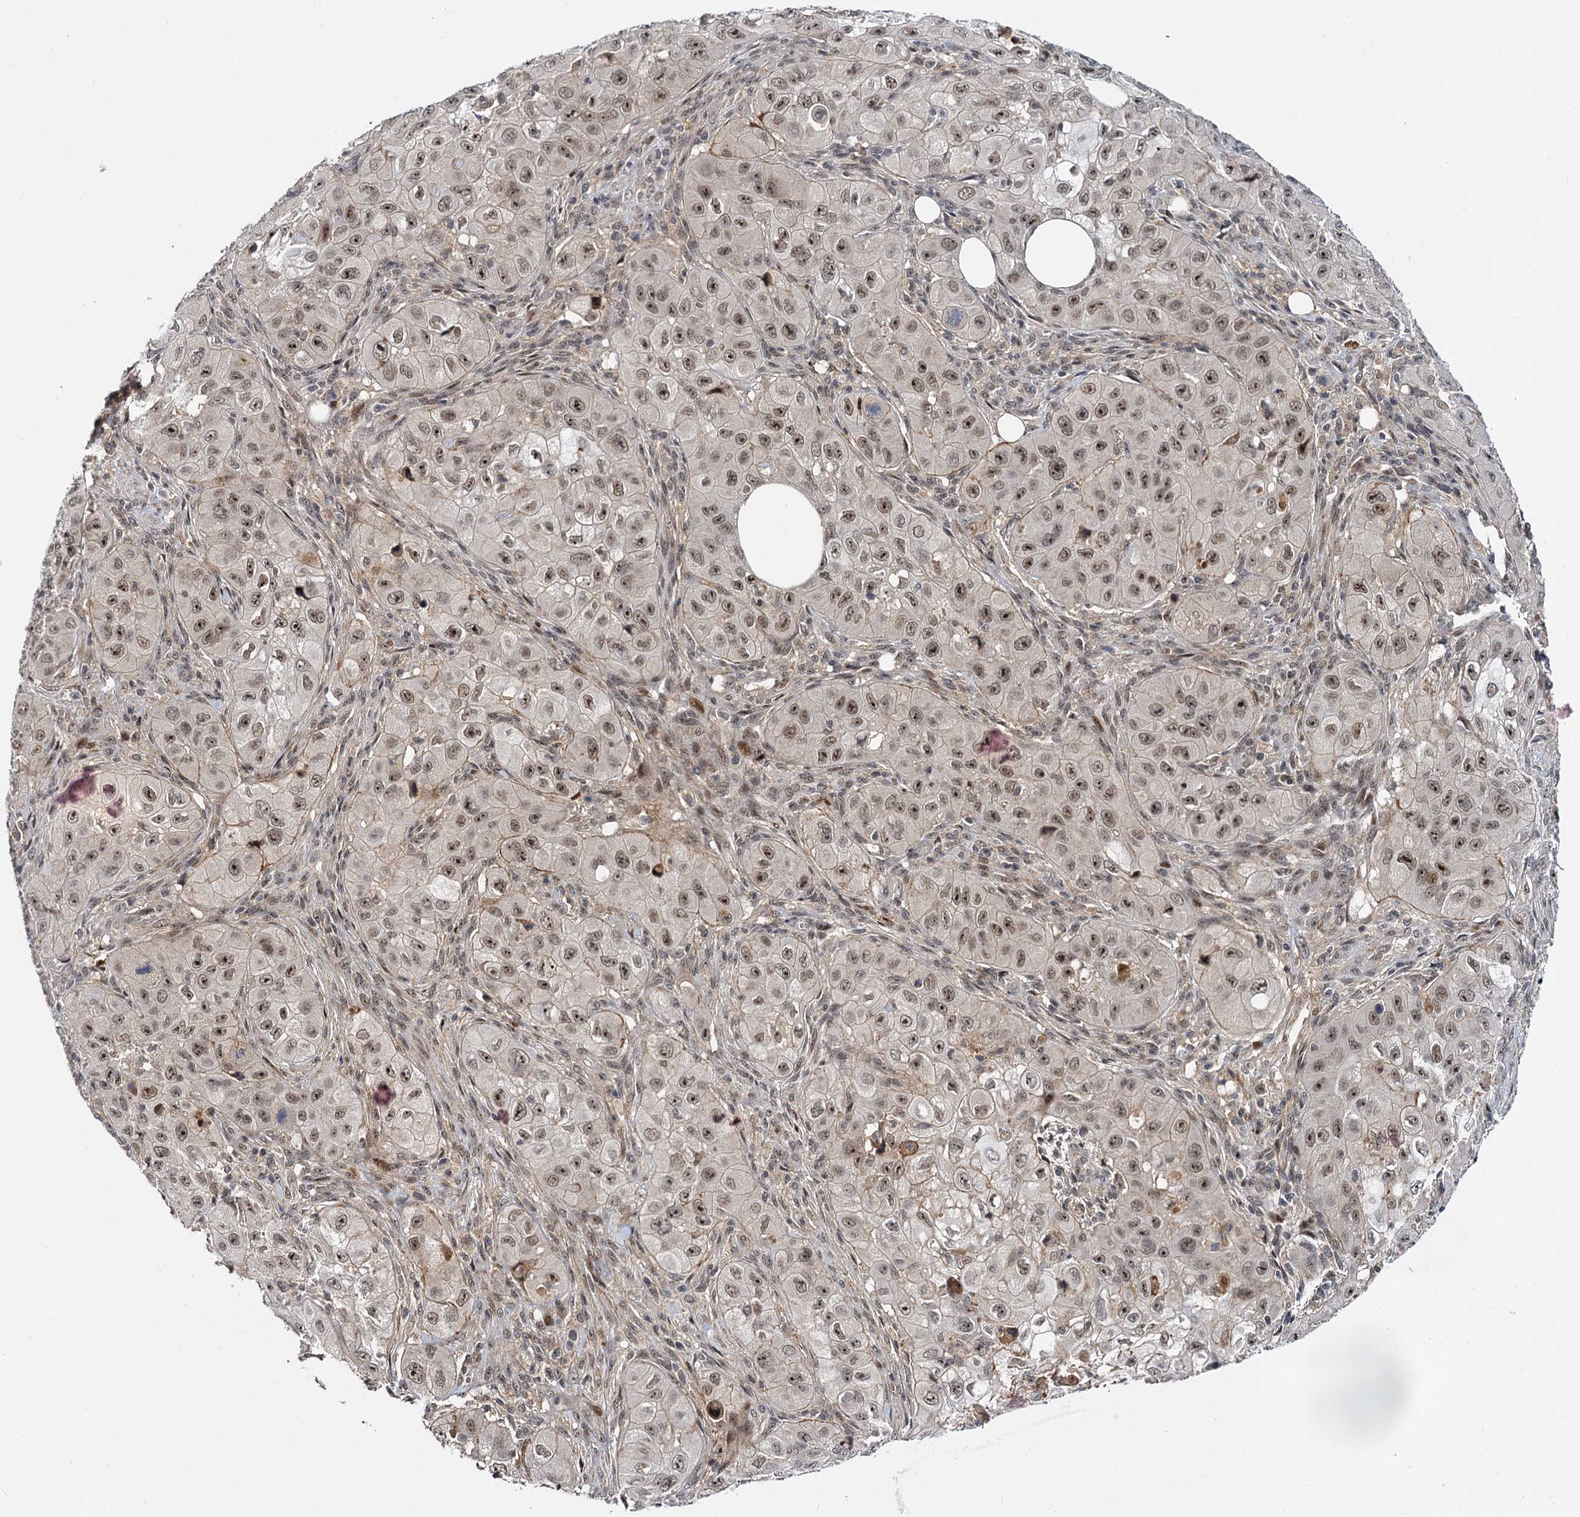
{"staining": {"intensity": "moderate", "quantity": ">75%", "location": "nuclear"}, "tissue": "skin cancer", "cell_type": "Tumor cells", "image_type": "cancer", "snomed": [{"axis": "morphology", "description": "Squamous cell carcinoma, NOS"}, {"axis": "topography", "description": "Skin"}, {"axis": "topography", "description": "Subcutis"}], "caption": "IHC of squamous cell carcinoma (skin) displays medium levels of moderate nuclear staining in about >75% of tumor cells.", "gene": "MBD6", "patient": {"sex": "male", "age": 73}}